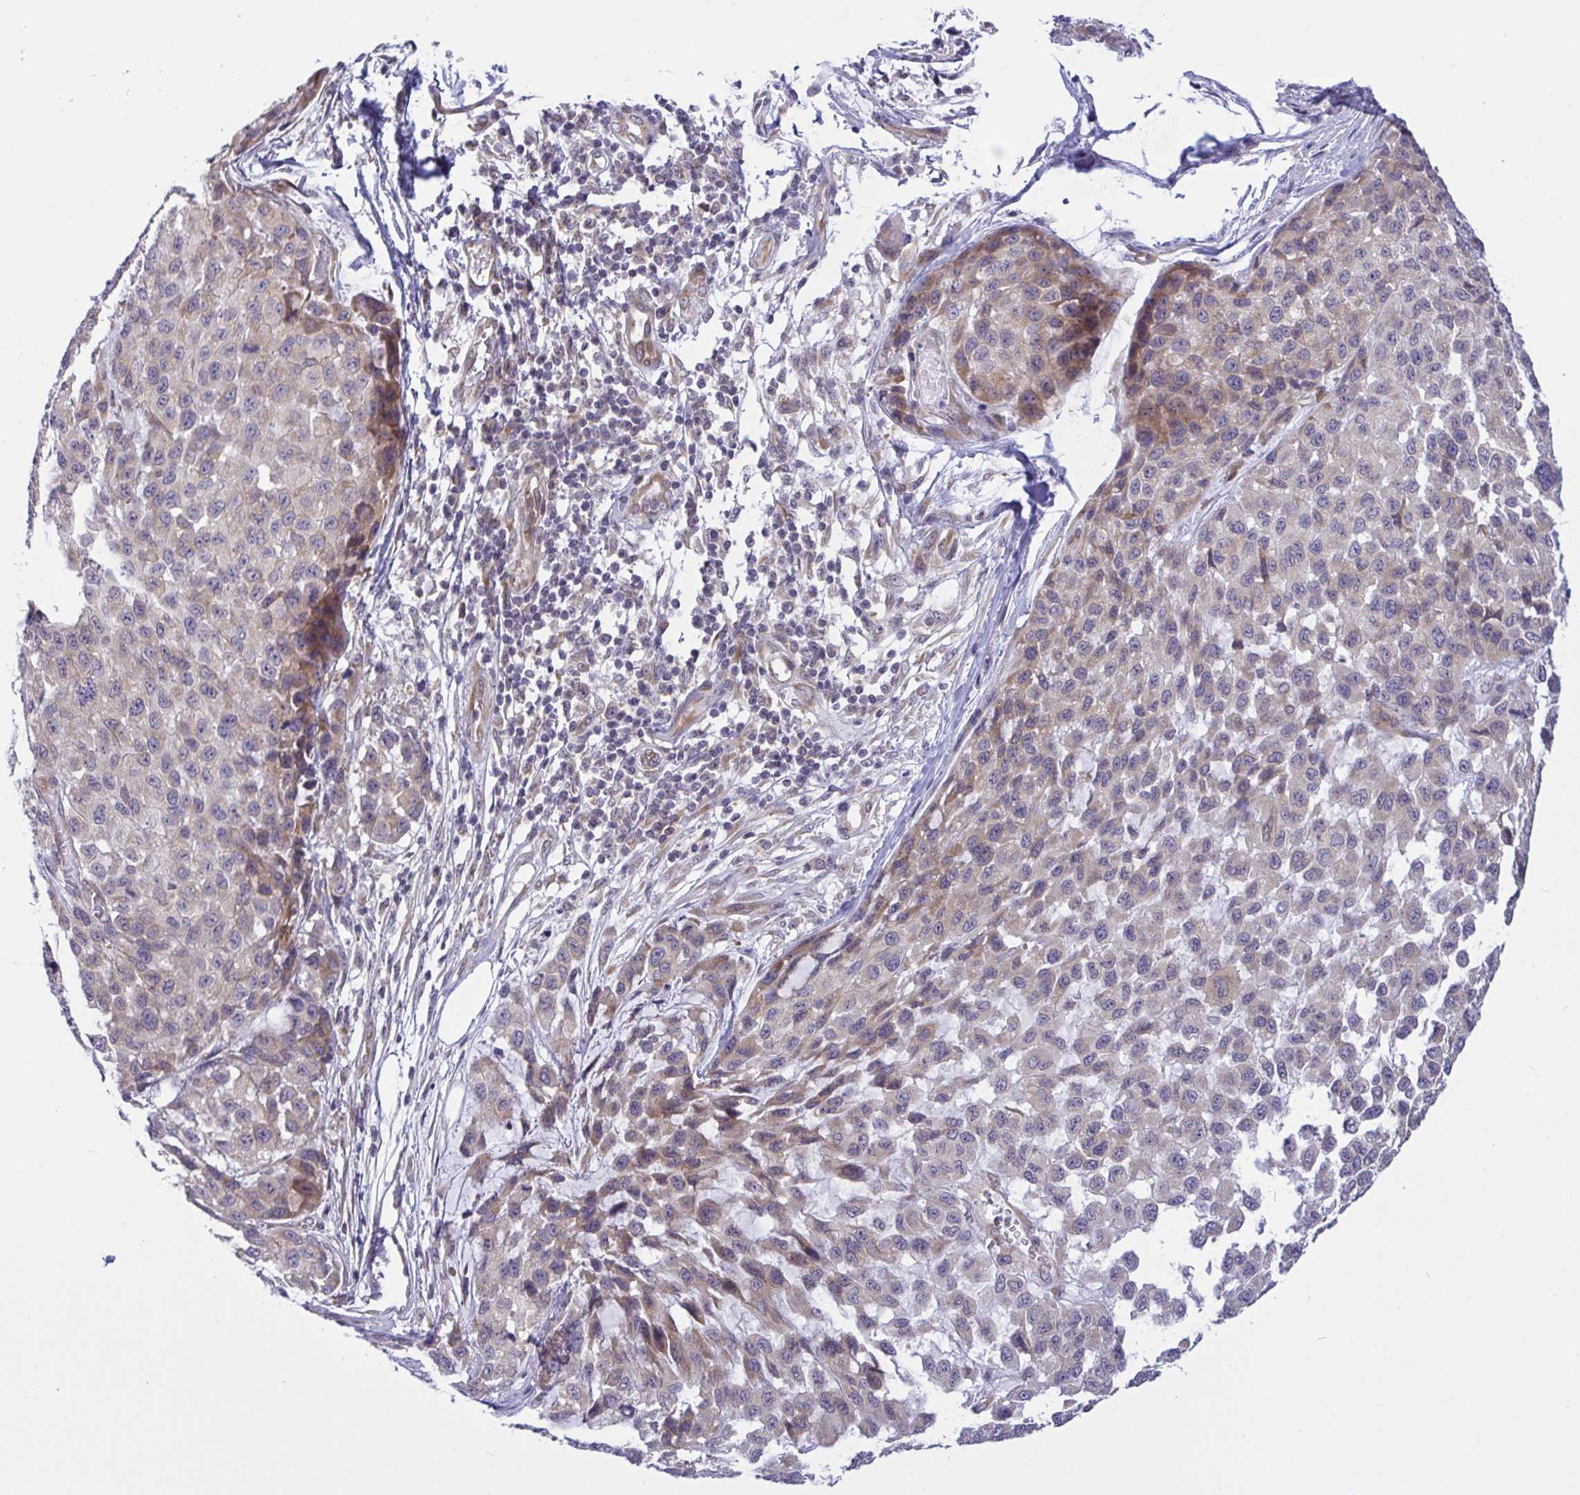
{"staining": {"intensity": "moderate", "quantity": "<25%", "location": "cytoplasmic/membranous"}, "tissue": "melanoma", "cell_type": "Tumor cells", "image_type": "cancer", "snomed": [{"axis": "morphology", "description": "Malignant melanoma, NOS"}, {"axis": "topography", "description": "Skin"}], "caption": "Protein staining of malignant melanoma tissue displays moderate cytoplasmic/membranous expression in about <25% of tumor cells. Ihc stains the protein of interest in brown and the nuclei are stained blue.", "gene": "CAMLG", "patient": {"sex": "male", "age": 62}}